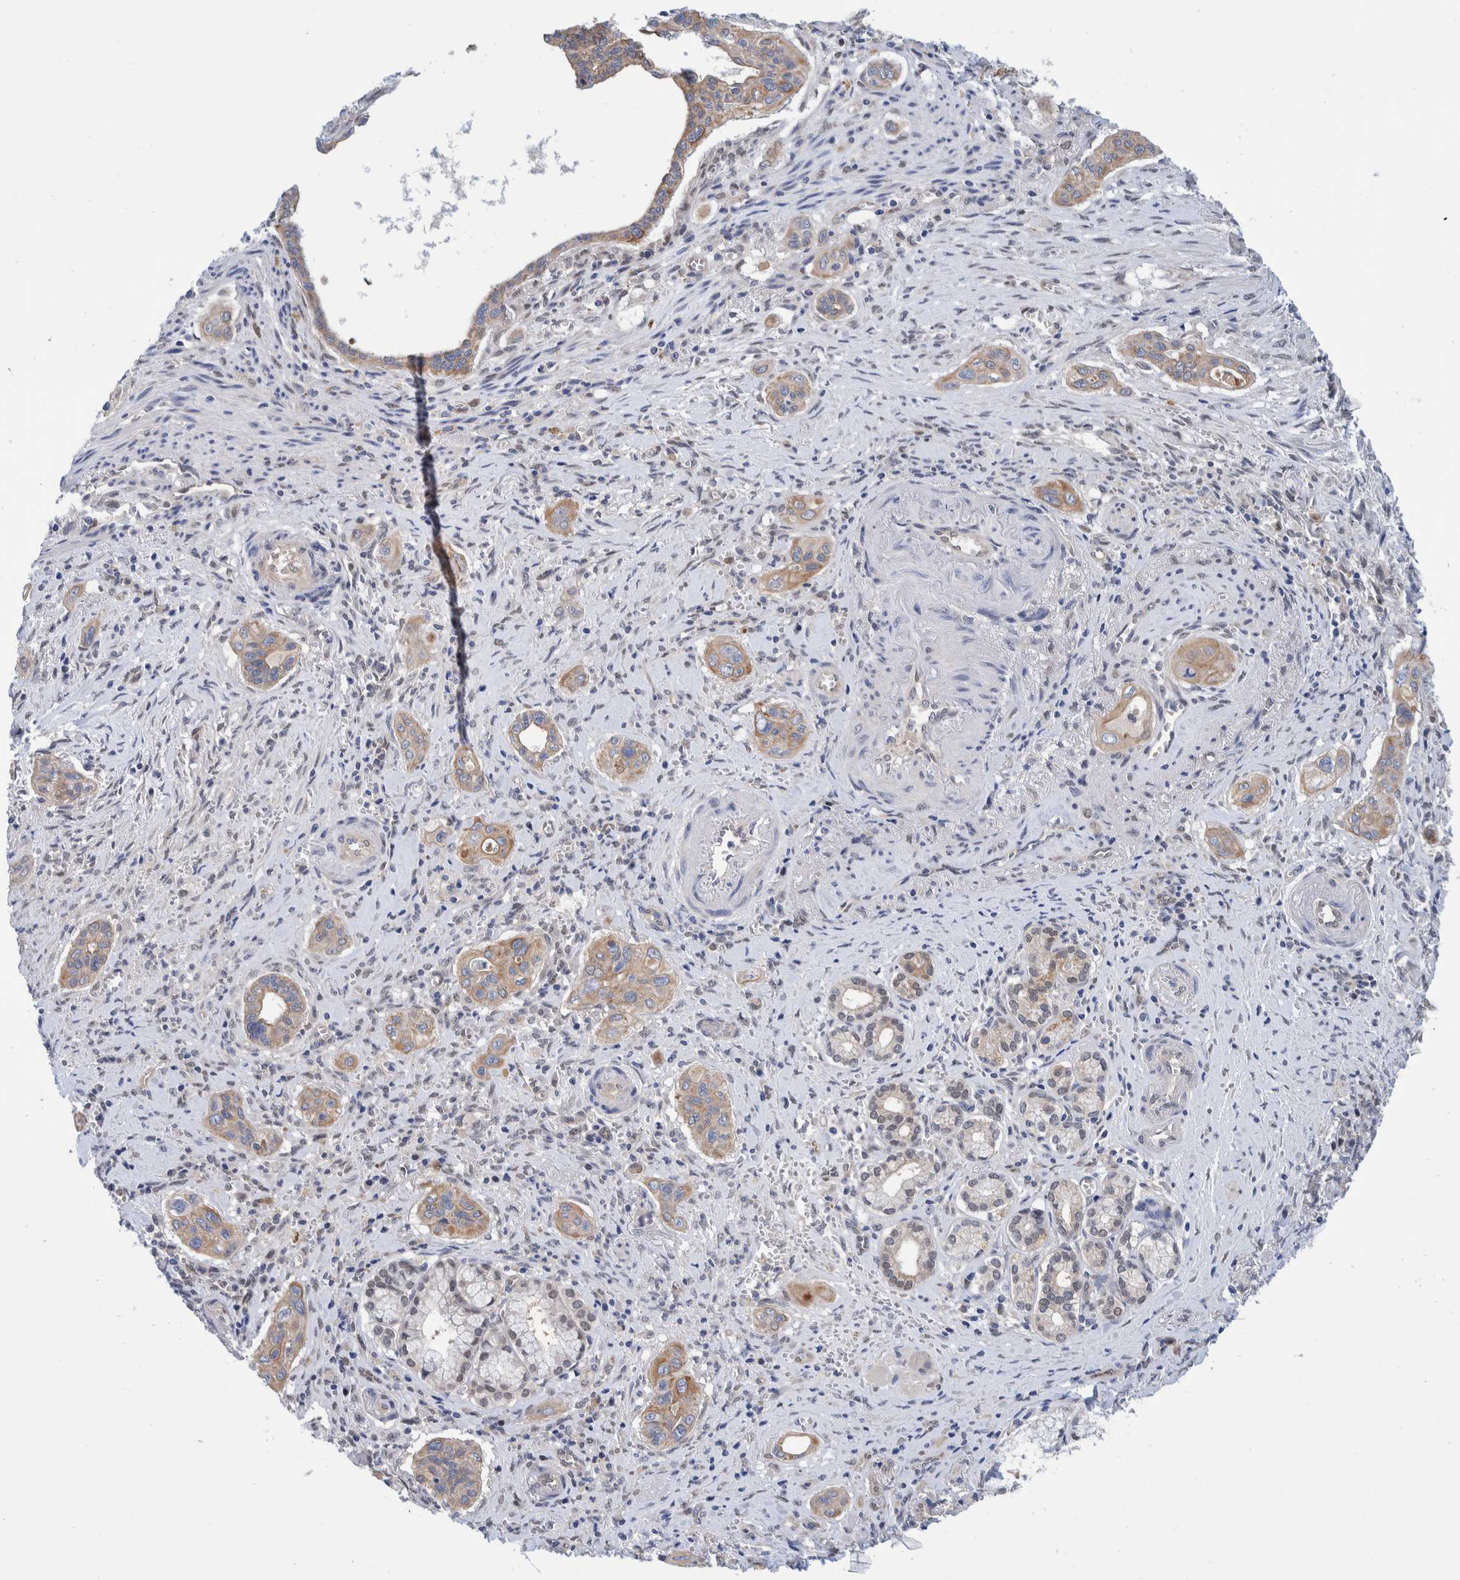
{"staining": {"intensity": "moderate", "quantity": ">75%", "location": "cytoplasmic/membranous"}, "tissue": "pancreatic cancer", "cell_type": "Tumor cells", "image_type": "cancer", "snomed": [{"axis": "morphology", "description": "Adenocarcinoma, NOS"}, {"axis": "topography", "description": "Pancreas"}], "caption": "The photomicrograph shows a brown stain indicating the presence of a protein in the cytoplasmic/membranous of tumor cells in pancreatic cancer.", "gene": "PFAS", "patient": {"sex": "male", "age": 77}}